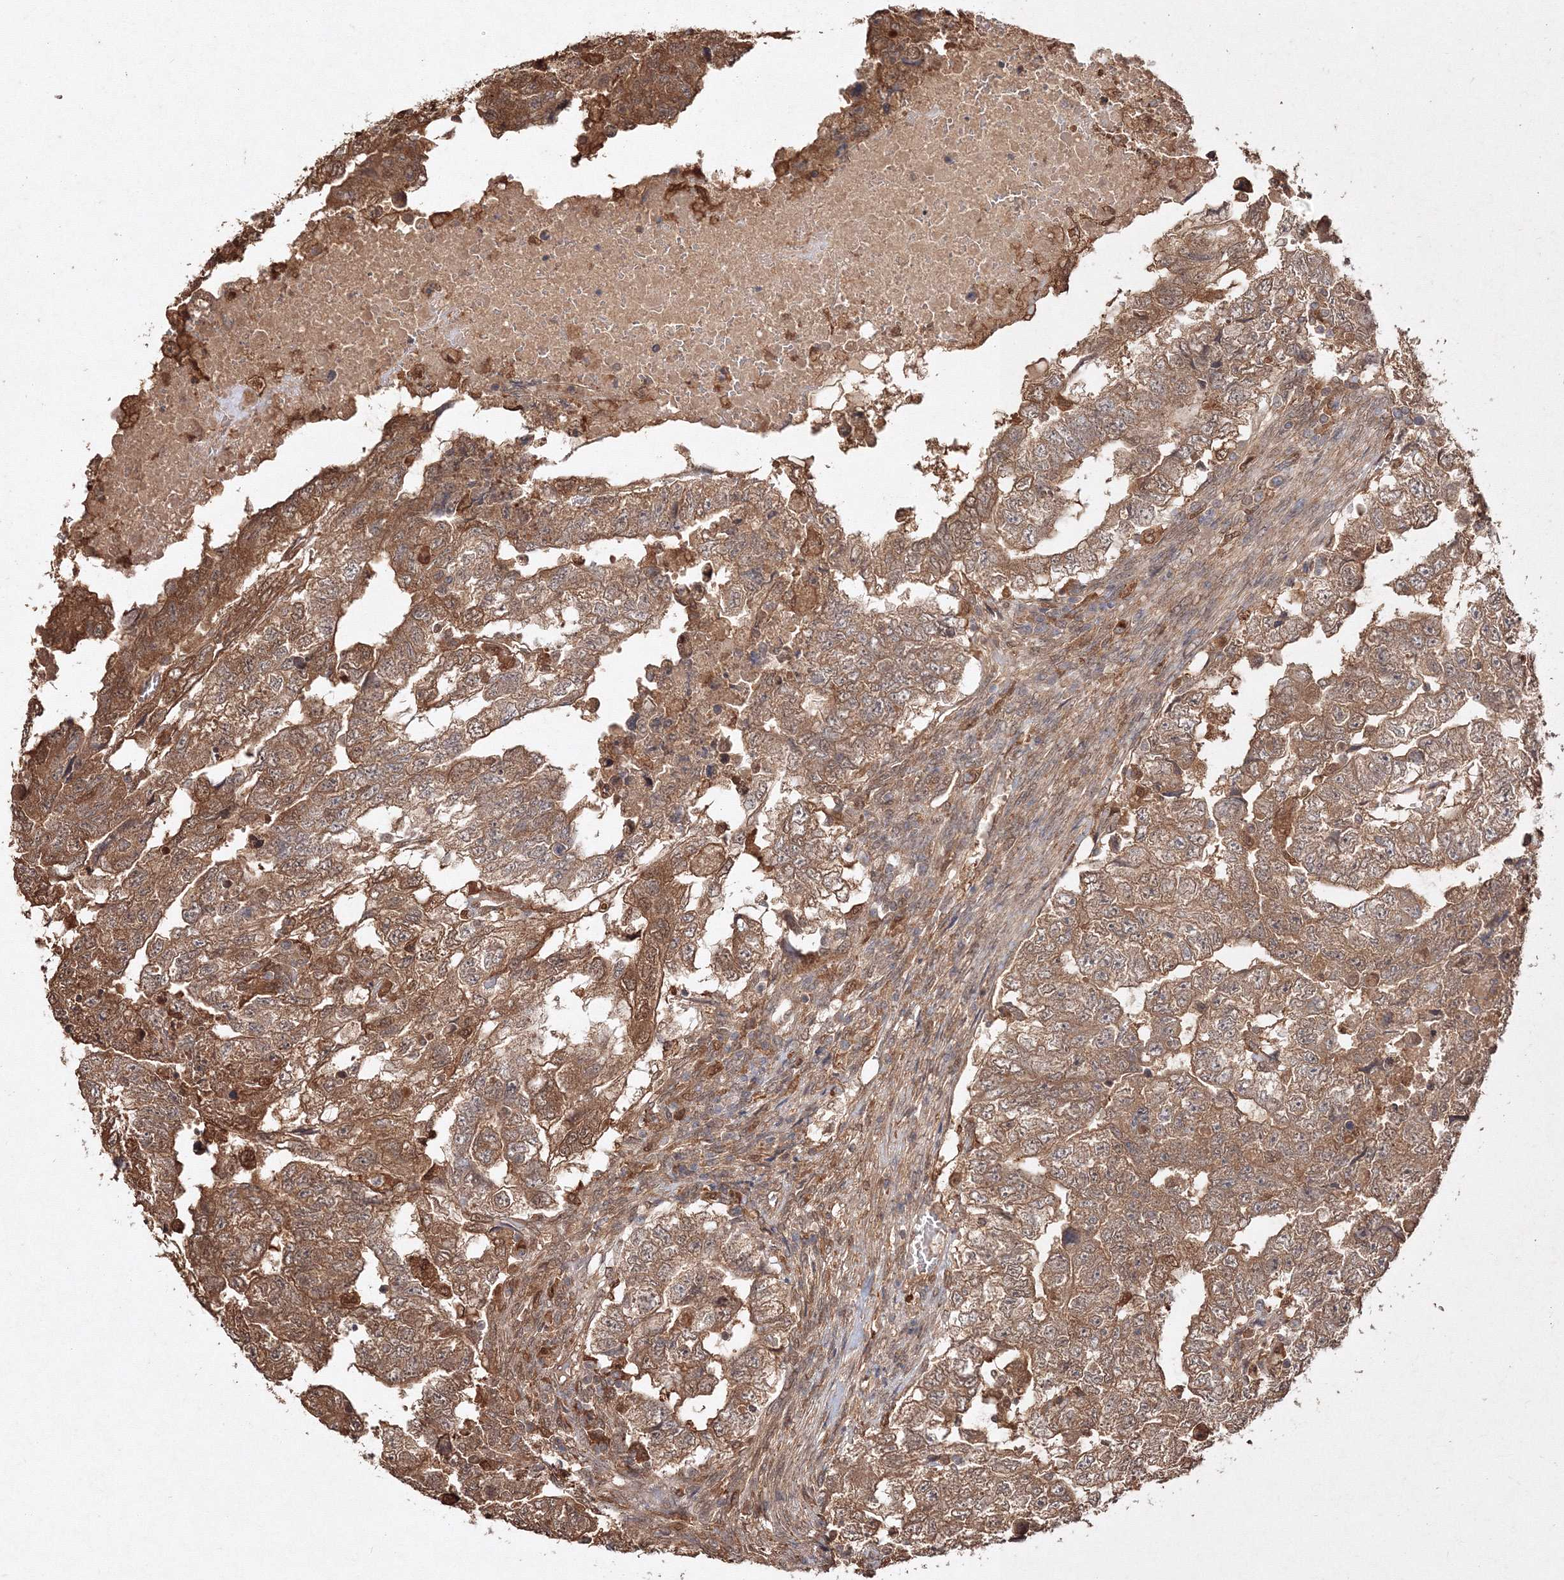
{"staining": {"intensity": "moderate", "quantity": ">75%", "location": "cytoplasmic/membranous"}, "tissue": "testis cancer", "cell_type": "Tumor cells", "image_type": "cancer", "snomed": [{"axis": "morphology", "description": "Carcinoma, Embryonal, NOS"}, {"axis": "topography", "description": "Testis"}], "caption": "Testis cancer (embryonal carcinoma) tissue shows moderate cytoplasmic/membranous staining in approximately >75% of tumor cells, visualized by immunohistochemistry.", "gene": "S100A11", "patient": {"sex": "male", "age": 36}}